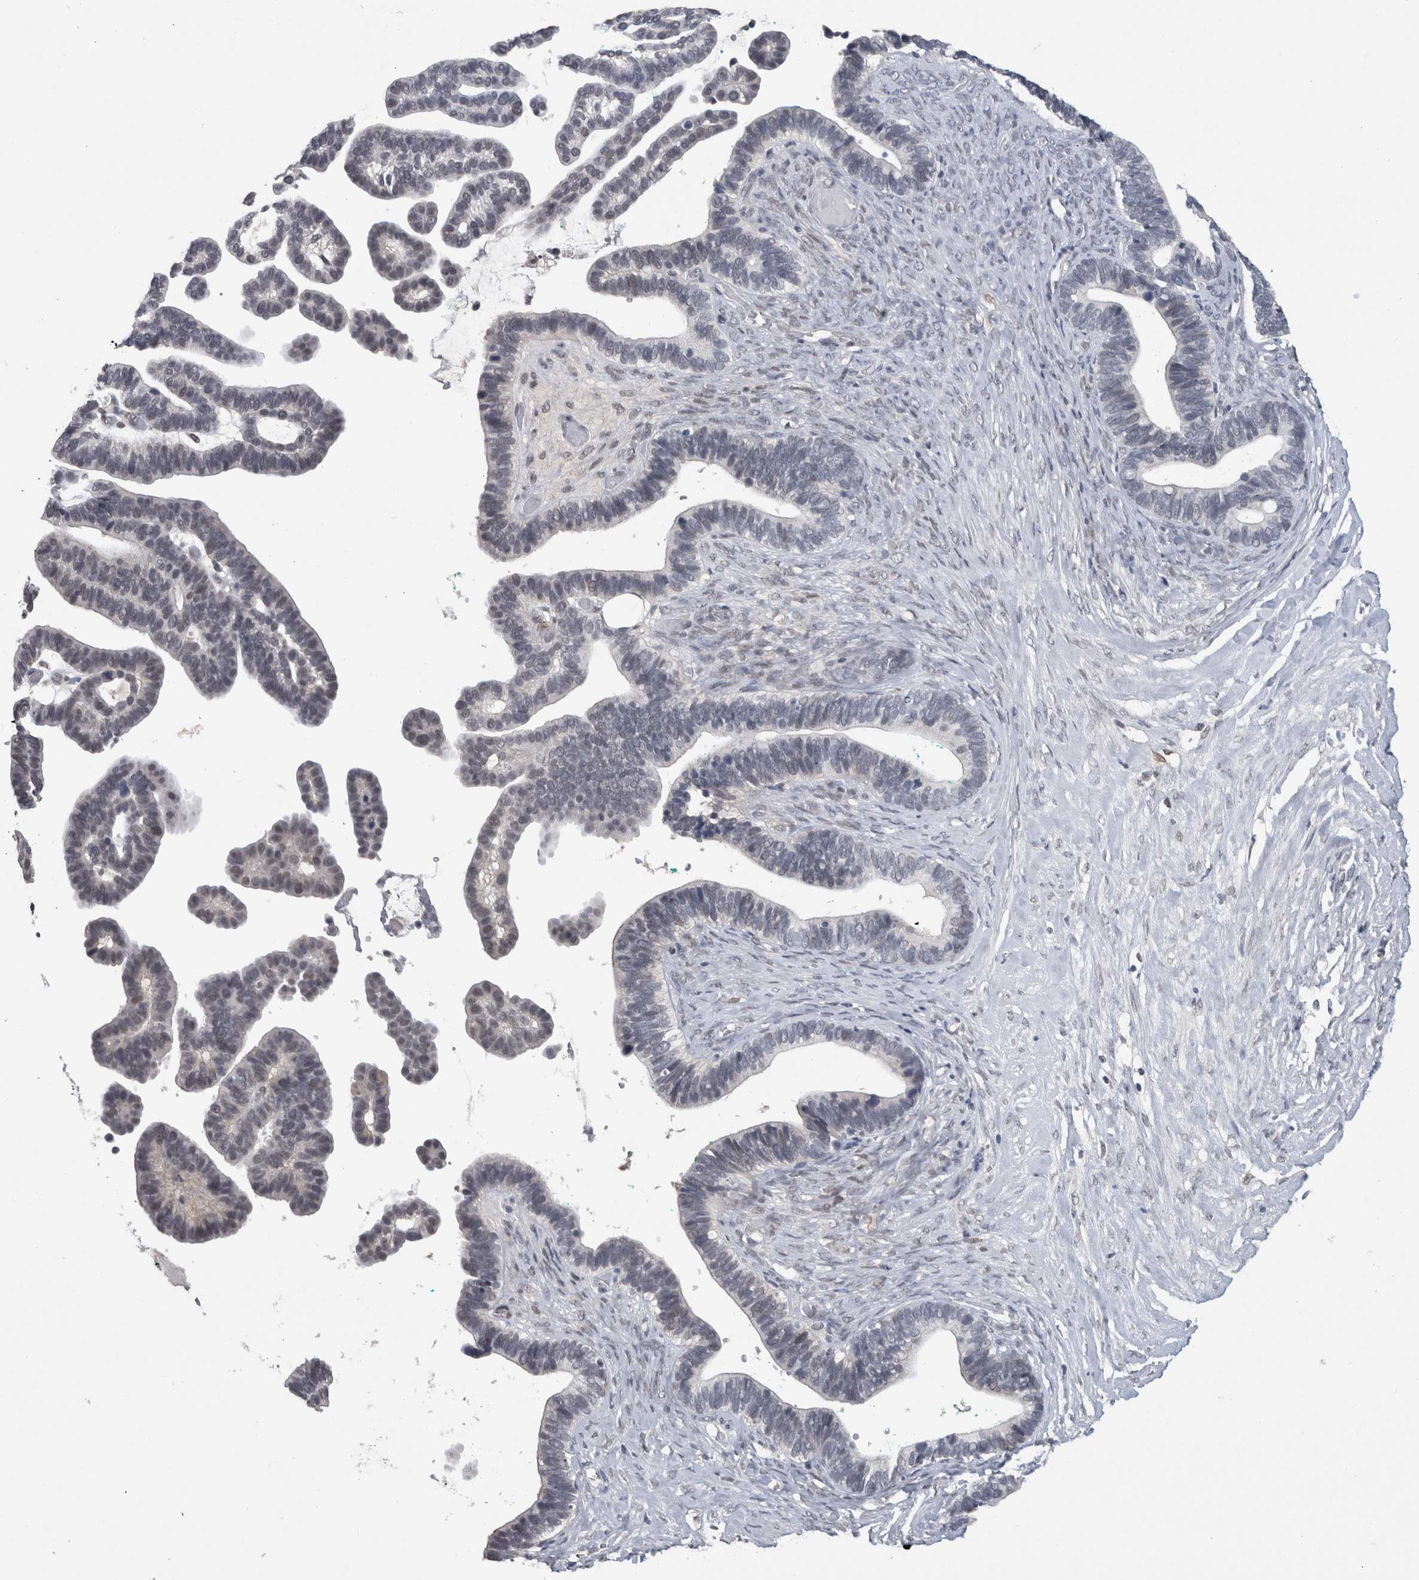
{"staining": {"intensity": "negative", "quantity": "none", "location": "none"}, "tissue": "ovarian cancer", "cell_type": "Tumor cells", "image_type": "cancer", "snomed": [{"axis": "morphology", "description": "Cystadenocarcinoma, serous, NOS"}, {"axis": "topography", "description": "Ovary"}], "caption": "A high-resolution histopathology image shows IHC staining of ovarian cancer (serous cystadenocarcinoma), which shows no significant positivity in tumor cells.", "gene": "PRXL2A", "patient": {"sex": "female", "age": 56}}